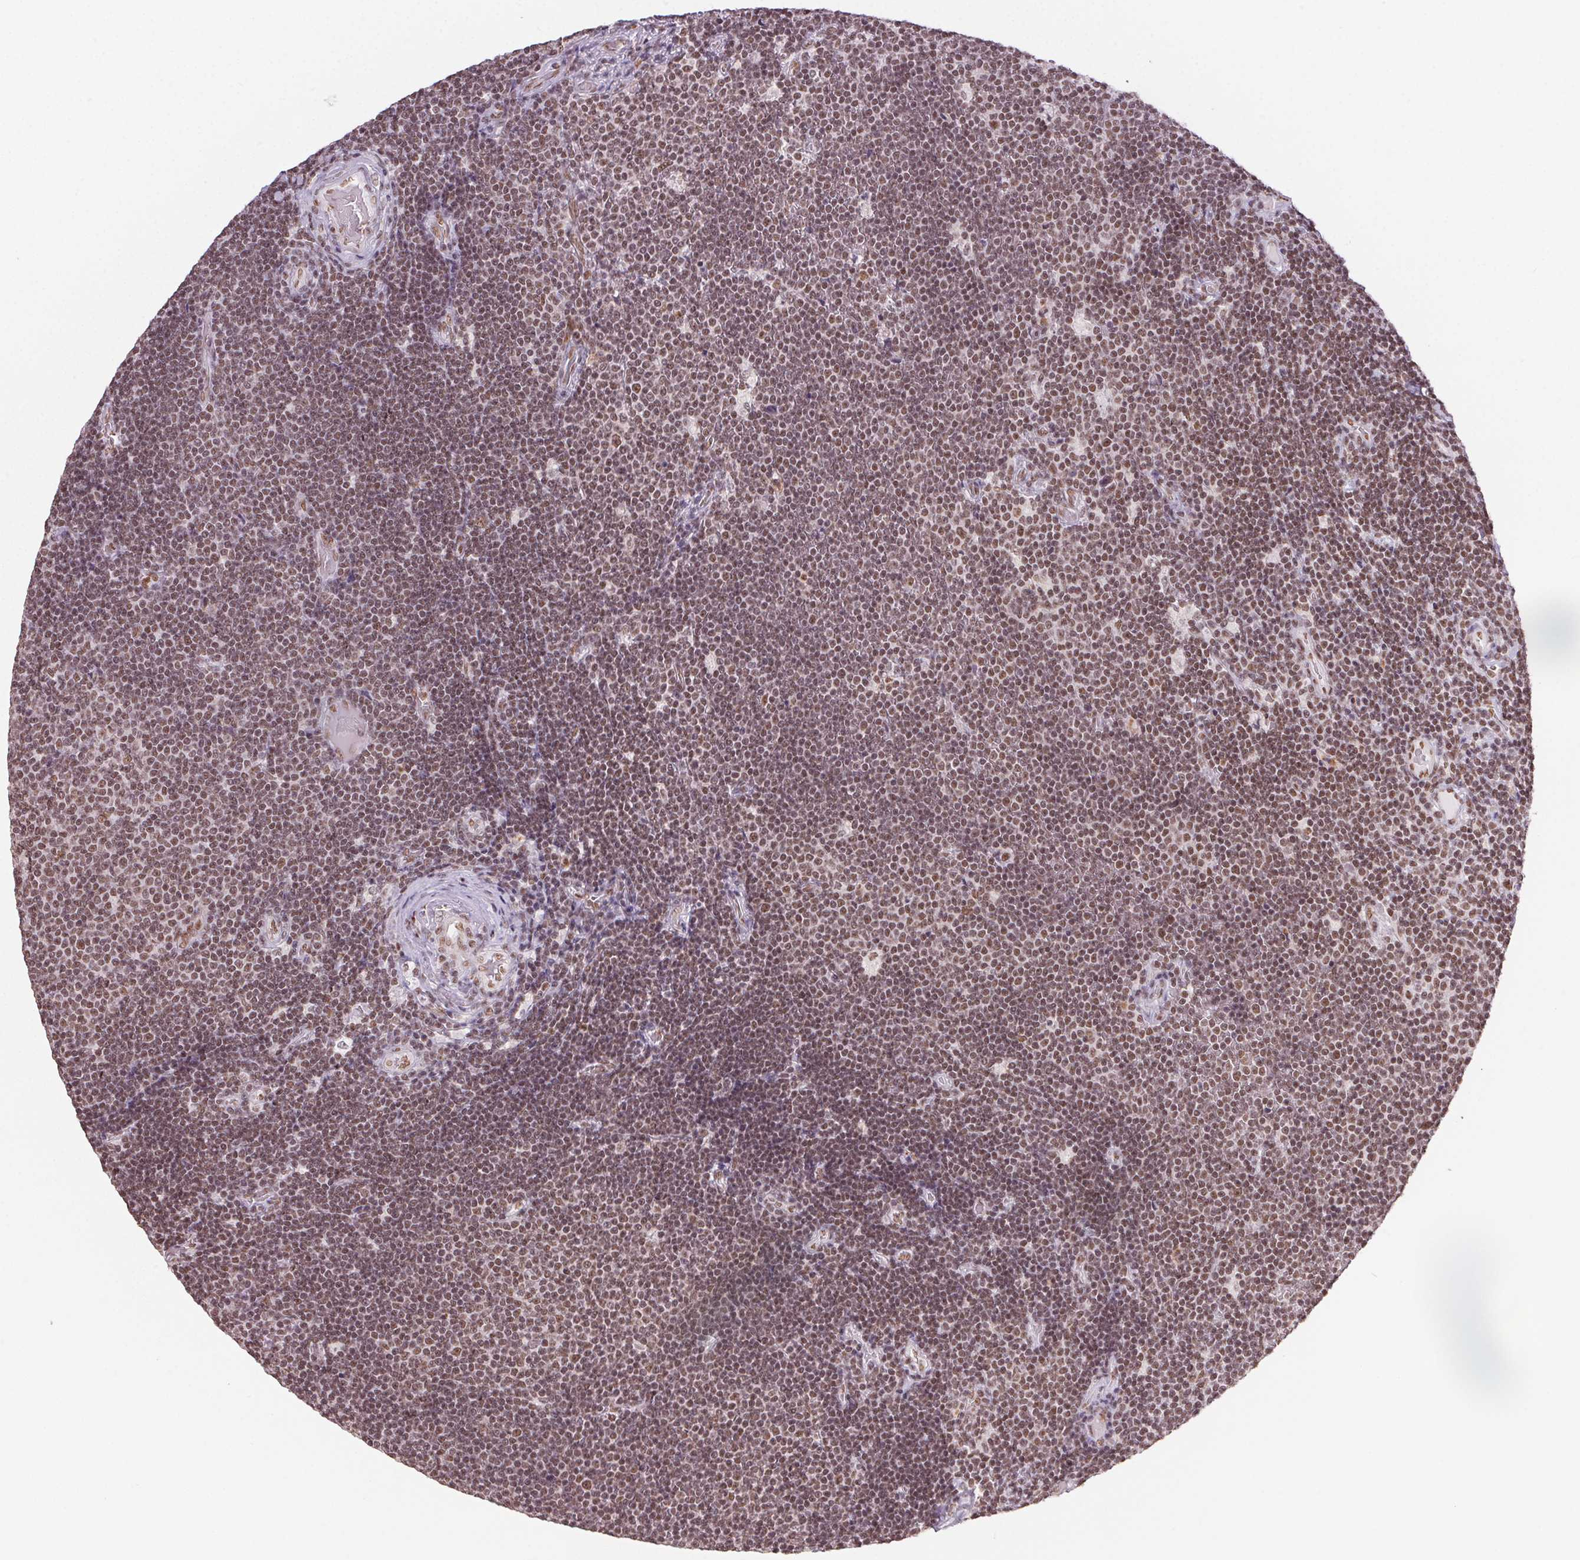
{"staining": {"intensity": "moderate", "quantity": ">75%", "location": "nuclear"}, "tissue": "lymphoma", "cell_type": "Tumor cells", "image_type": "cancer", "snomed": [{"axis": "morphology", "description": "Malignant lymphoma, non-Hodgkin's type, Low grade"}, {"axis": "topography", "description": "Brain"}], "caption": "Moderate nuclear staining for a protein is seen in about >75% of tumor cells of malignant lymphoma, non-Hodgkin's type (low-grade) using immunohistochemistry.", "gene": "NFE2L1", "patient": {"sex": "female", "age": 66}}